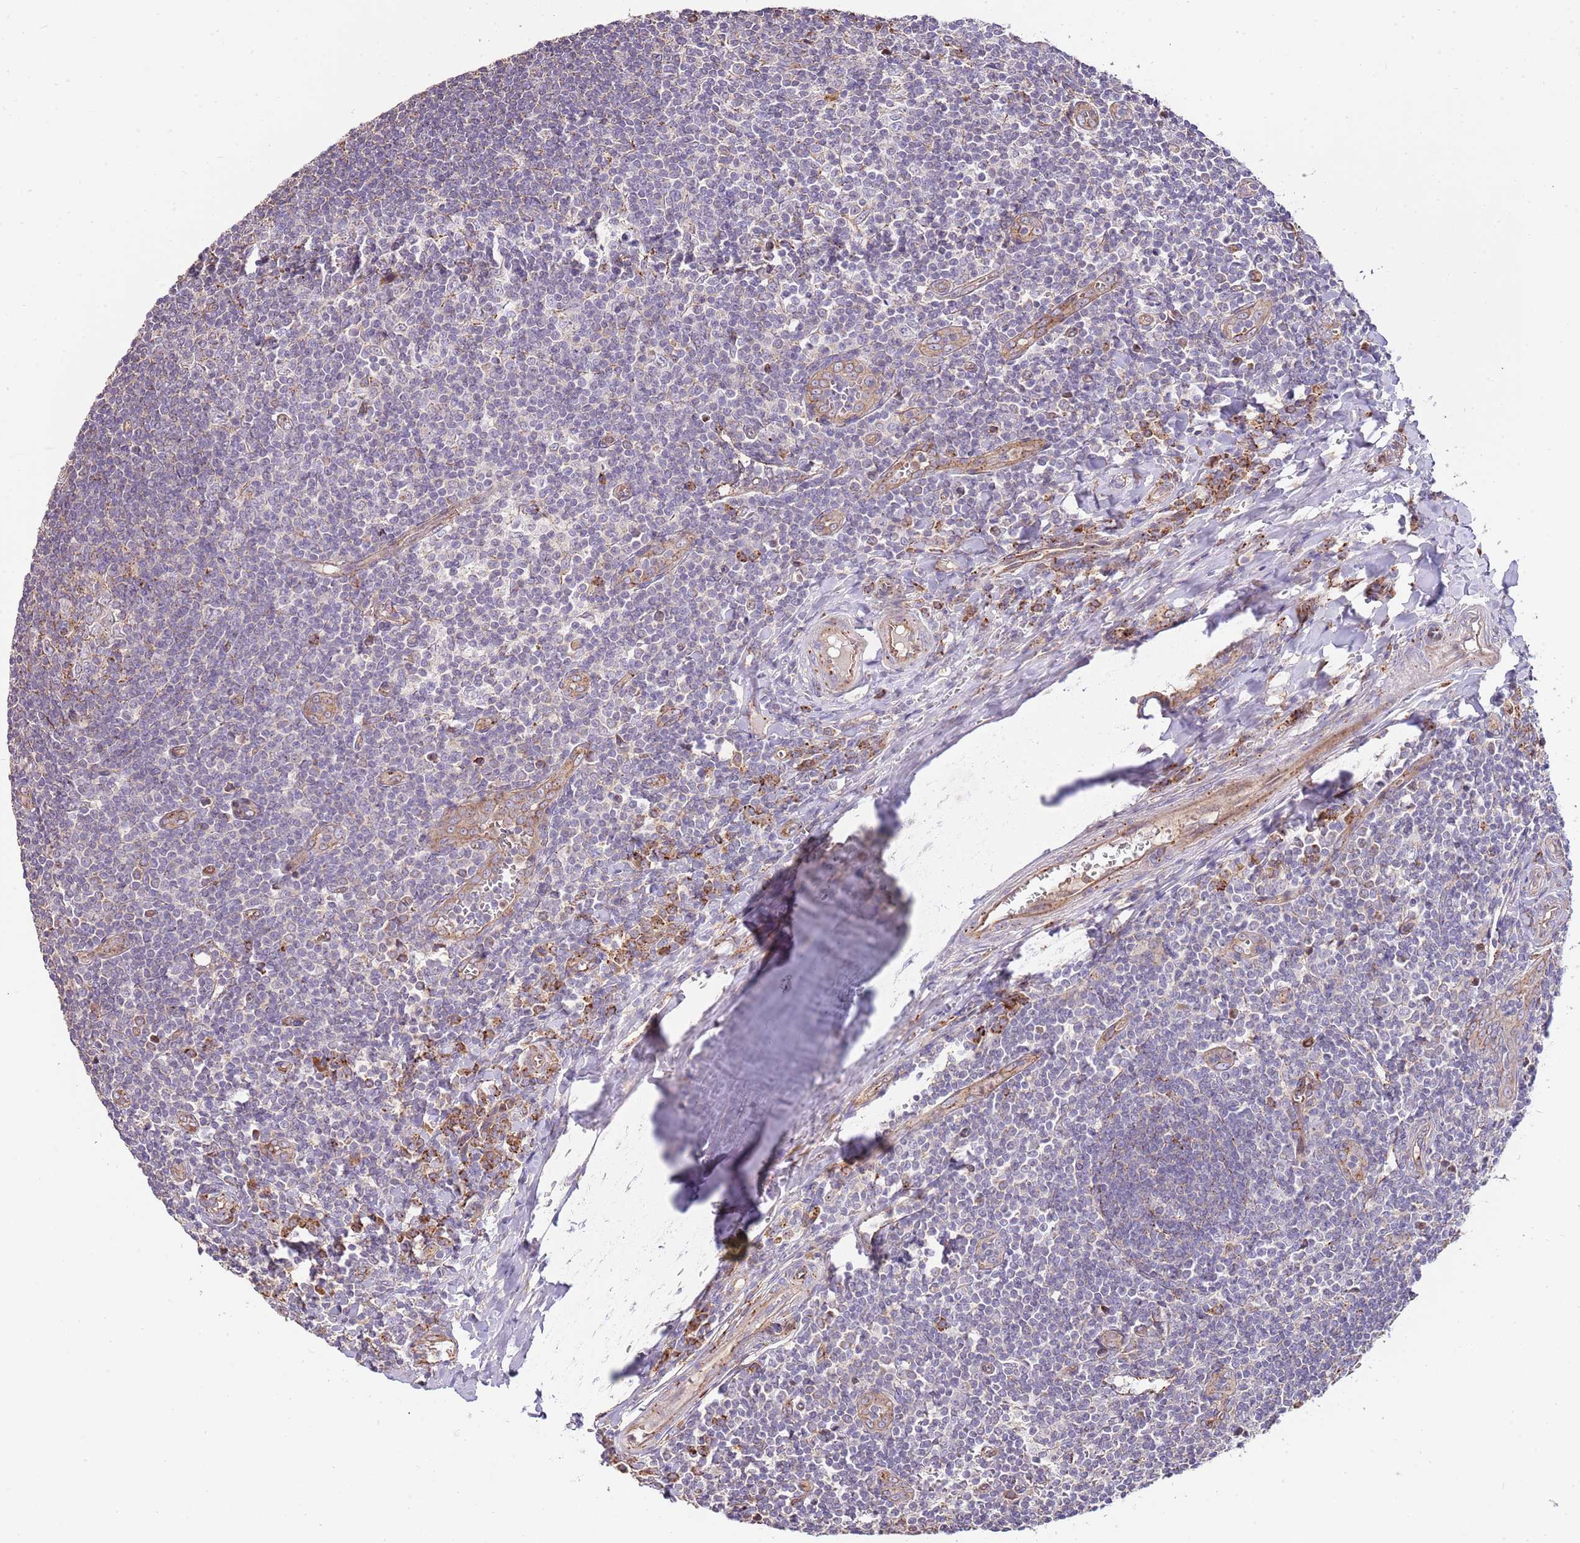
{"staining": {"intensity": "weak", "quantity": ">75%", "location": "cytoplasmic/membranous"}, "tissue": "tonsil", "cell_type": "Germinal center cells", "image_type": "normal", "snomed": [{"axis": "morphology", "description": "Normal tissue, NOS"}, {"axis": "topography", "description": "Tonsil"}], "caption": "Immunohistochemical staining of normal tonsil reveals >75% levels of weak cytoplasmic/membranous protein staining in about >75% of germinal center cells. The staining was performed using DAB (3,3'-diaminobenzidine), with brown indicating positive protein expression. Nuclei are stained blue with hematoxylin.", "gene": "DOCK6", "patient": {"sex": "male", "age": 27}}